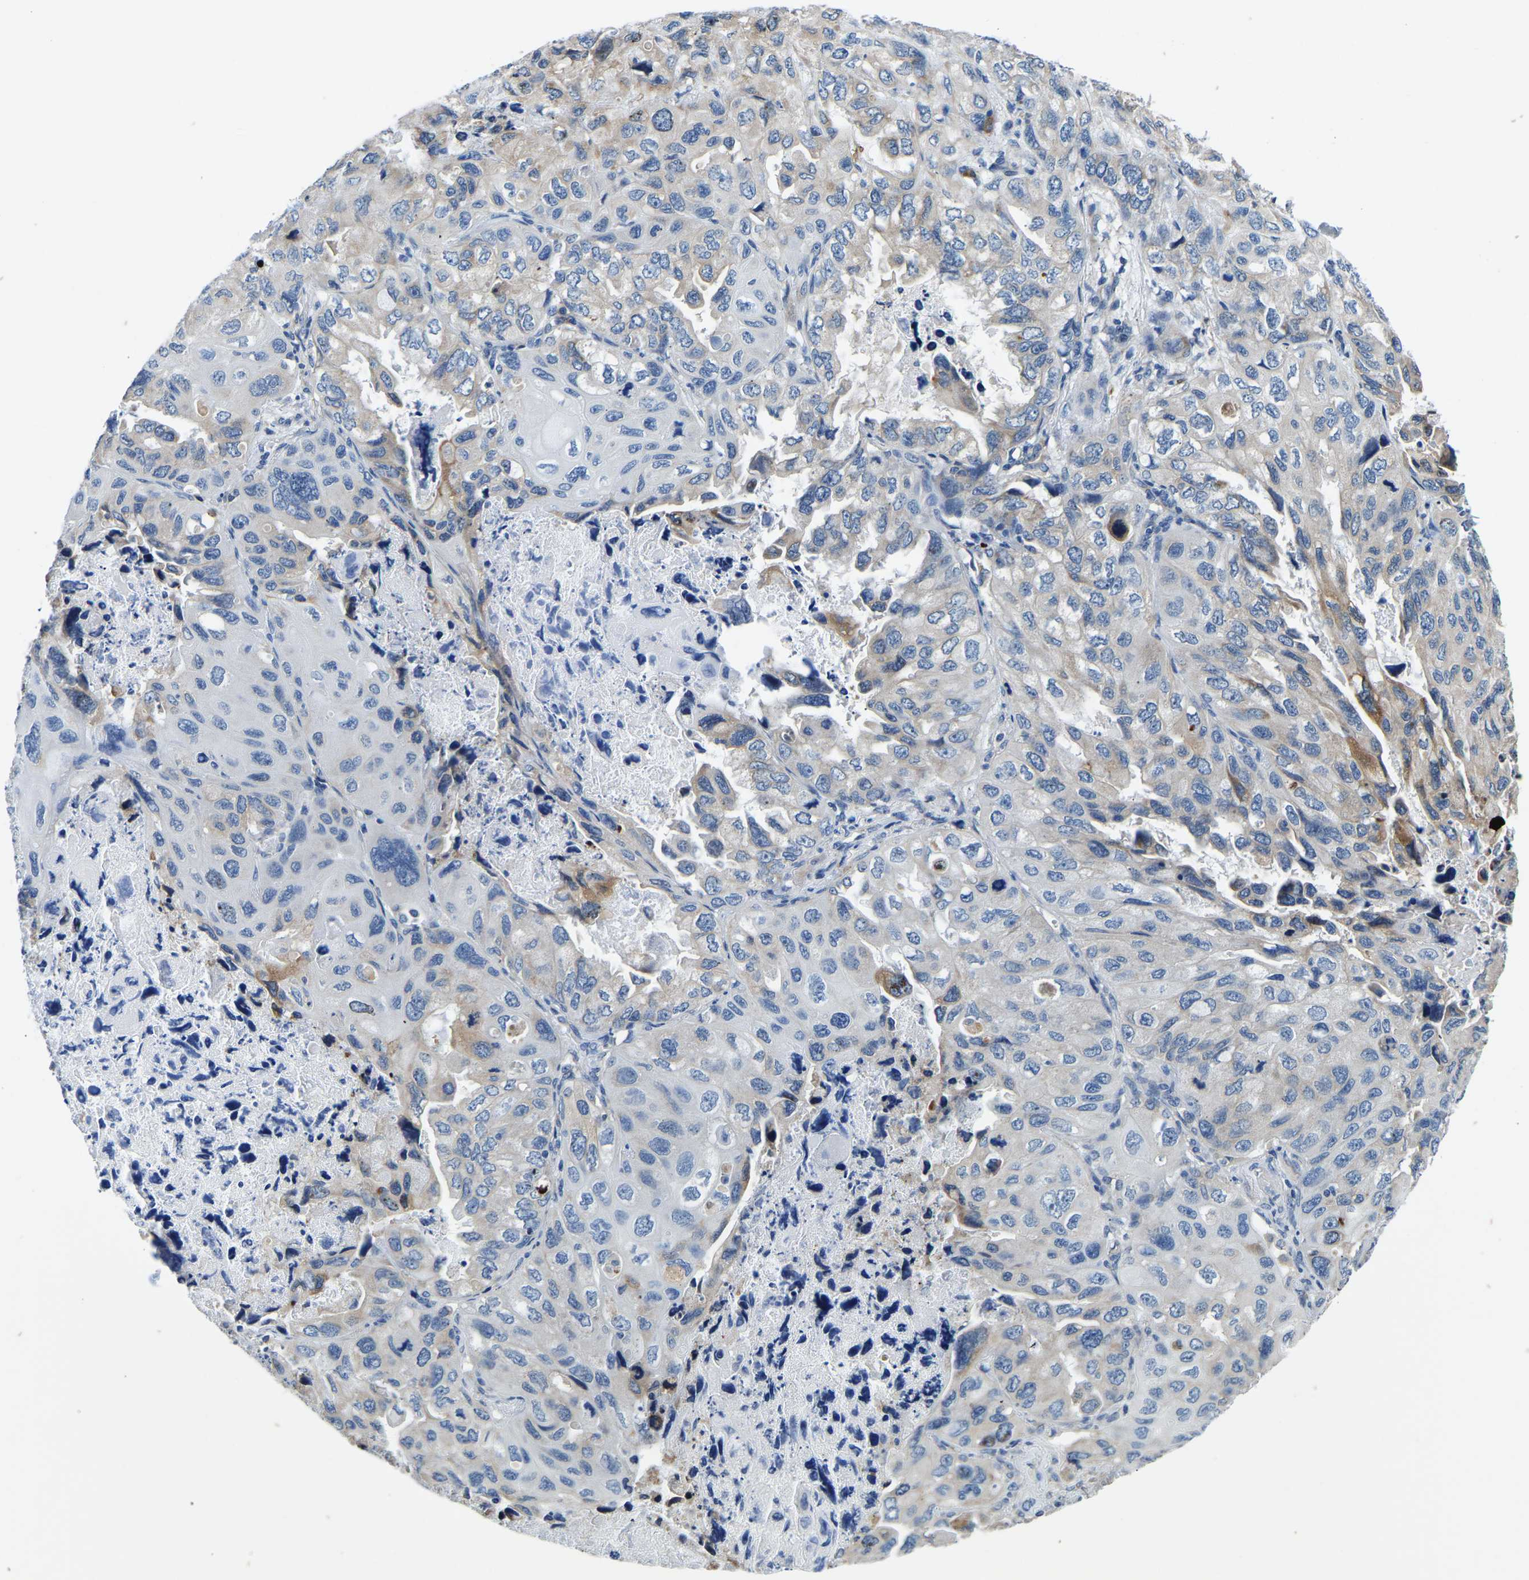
{"staining": {"intensity": "weak", "quantity": "<25%", "location": "cytoplasmic/membranous"}, "tissue": "lung cancer", "cell_type": "Tumor cells", "image_type": "cancer", "snomed": [{"axis": "morphology", "description": "Squamous cell carcinoma, NOS"}, {"axis": "topography", "description": "Lung"}], "caption": "Immunohistochemical staining of lung squamous cell carcinoma reveals no significant expression in tumor cells.", "gene": "LIAS", "patient": {"sex": "female", "age": 73}}